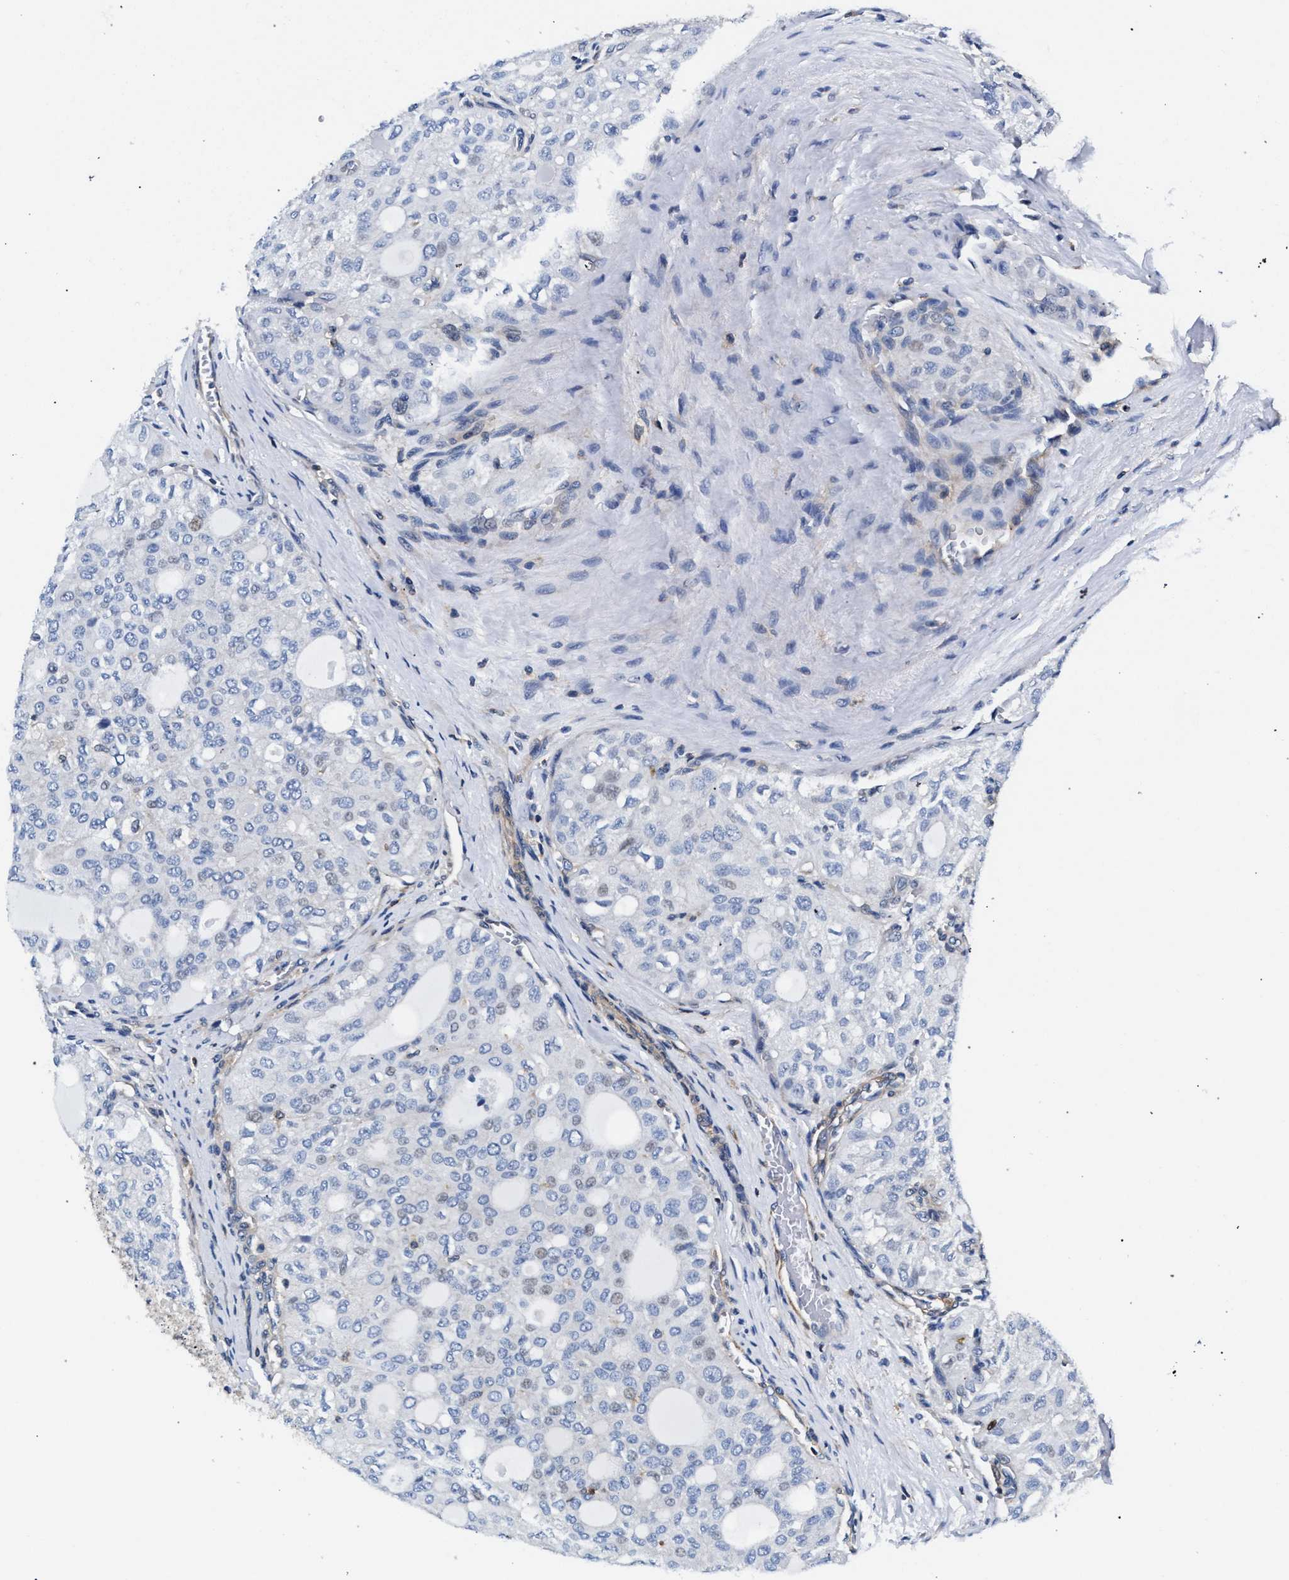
{"staining": {"intensity": "negative", "quantity": "none", "location": "none"}, "tissue": "thyroid cancer", "cell_type": "Tumor cells", "image_type": "cancer", "snomed": [{"axis": "morphology", "description": "Follicular adenoma carcinoma, NOS"}, {"axis": "topography", "description": "Thyroid gland"}], "caption": "Tumor cells are negative for brown protein staining in thyroid cancer (follicular adenoma carcinoma).", "gene": "LASP1", "patient": {"sex": "male", "age": 75}}